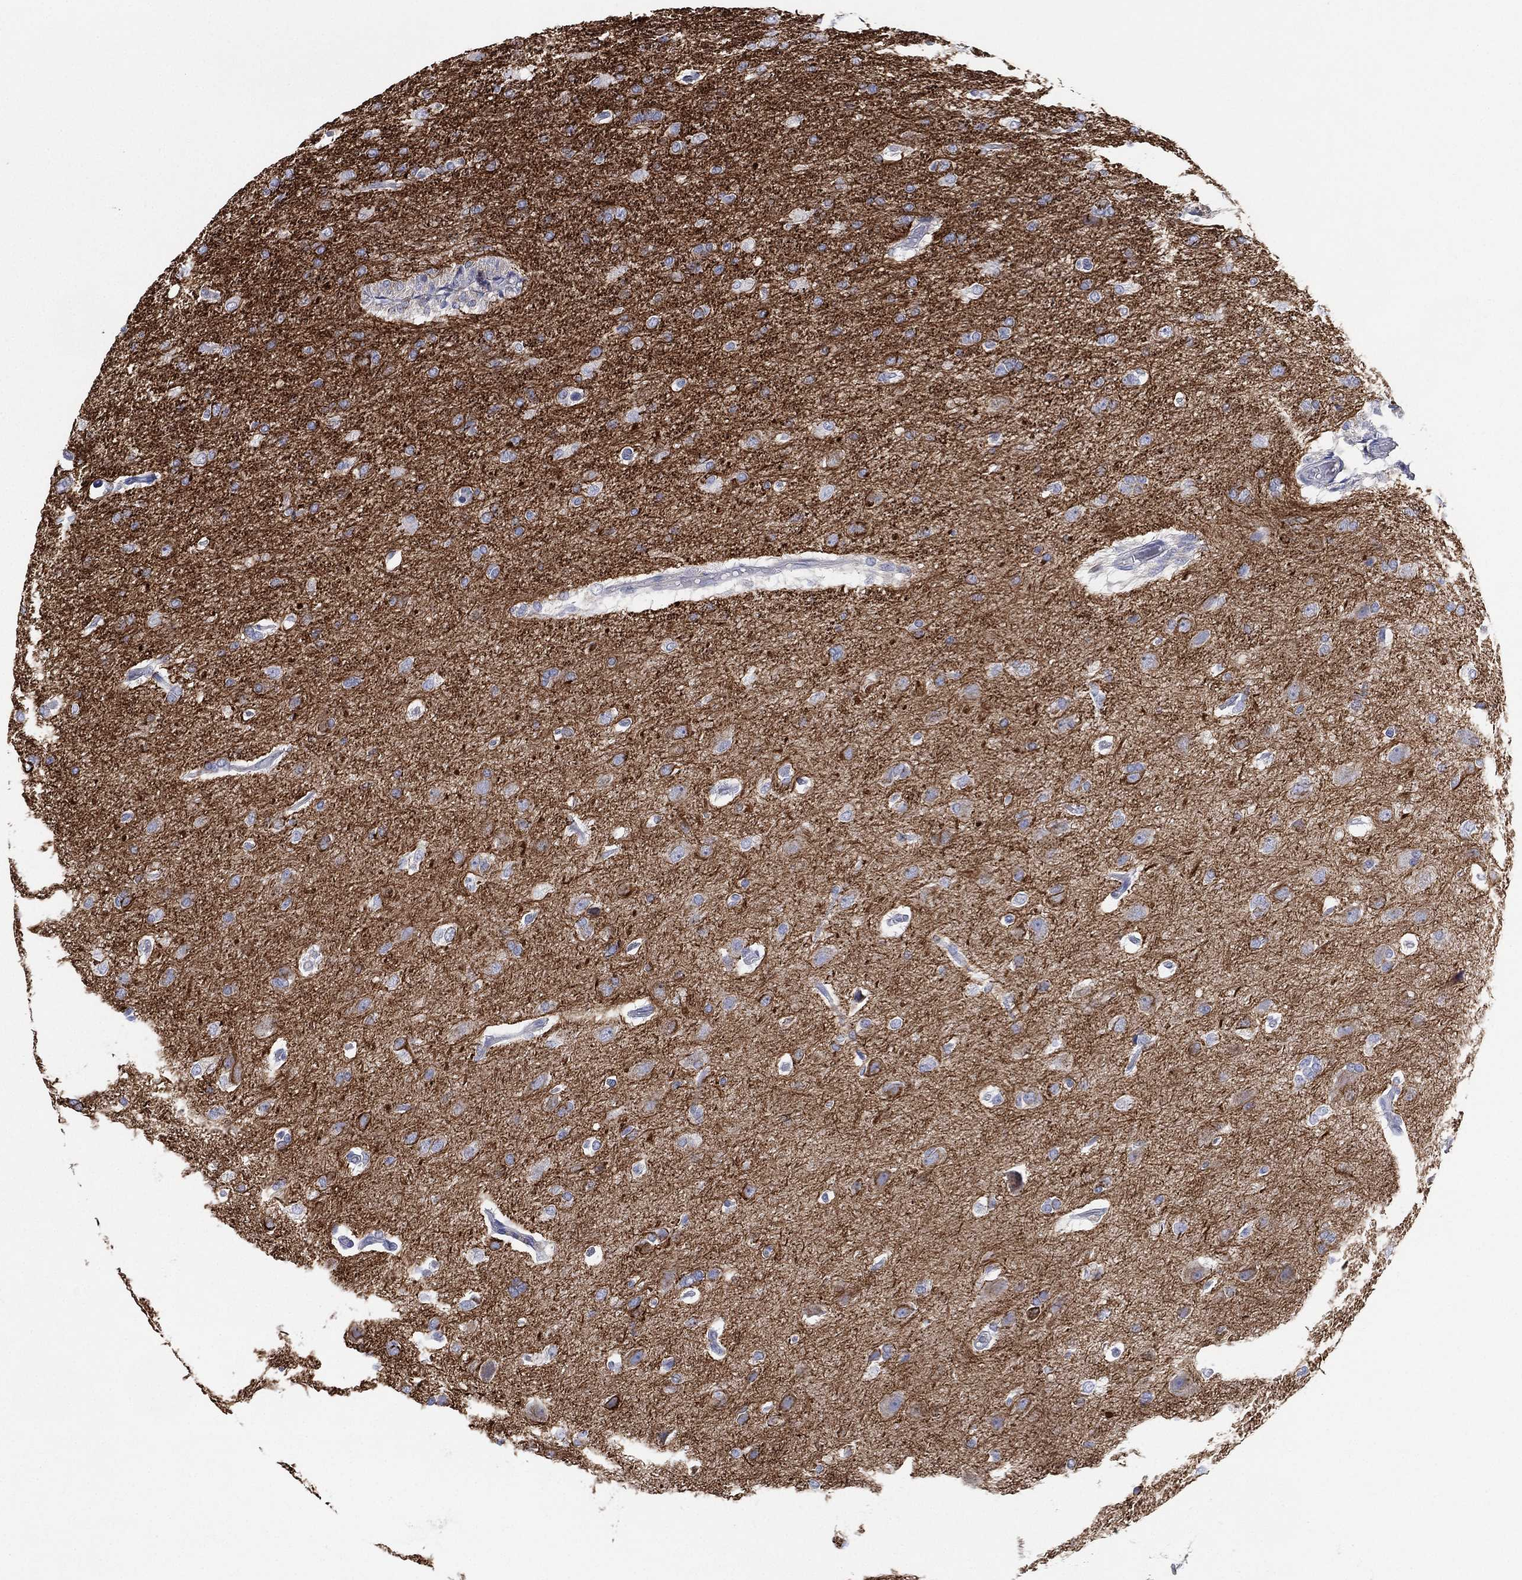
{"staining": {"intensity": "strong", "quantity": "25%-75%", "location": "cytoplasmic/membranous"}, "tissue": "glioma", "cell_type": "Tumor cells", "image_type": "cancer", "snomed": [{"axis": "morphology", "description": "Glioma, malignant, High grade"}, {"axis": "topography", "description": "Brain"}], "caption": "A brown stain shows strong cytoplasmic/membranous expression of a protein in human high-grade glioma (malignant) tumor cells. (DAB (3,3'-diaminobenzidine) IHC, brown staining for protein, blue staining for nuclei).", "gene": "INA", "patient": {"sex": "male", "age": 68}}